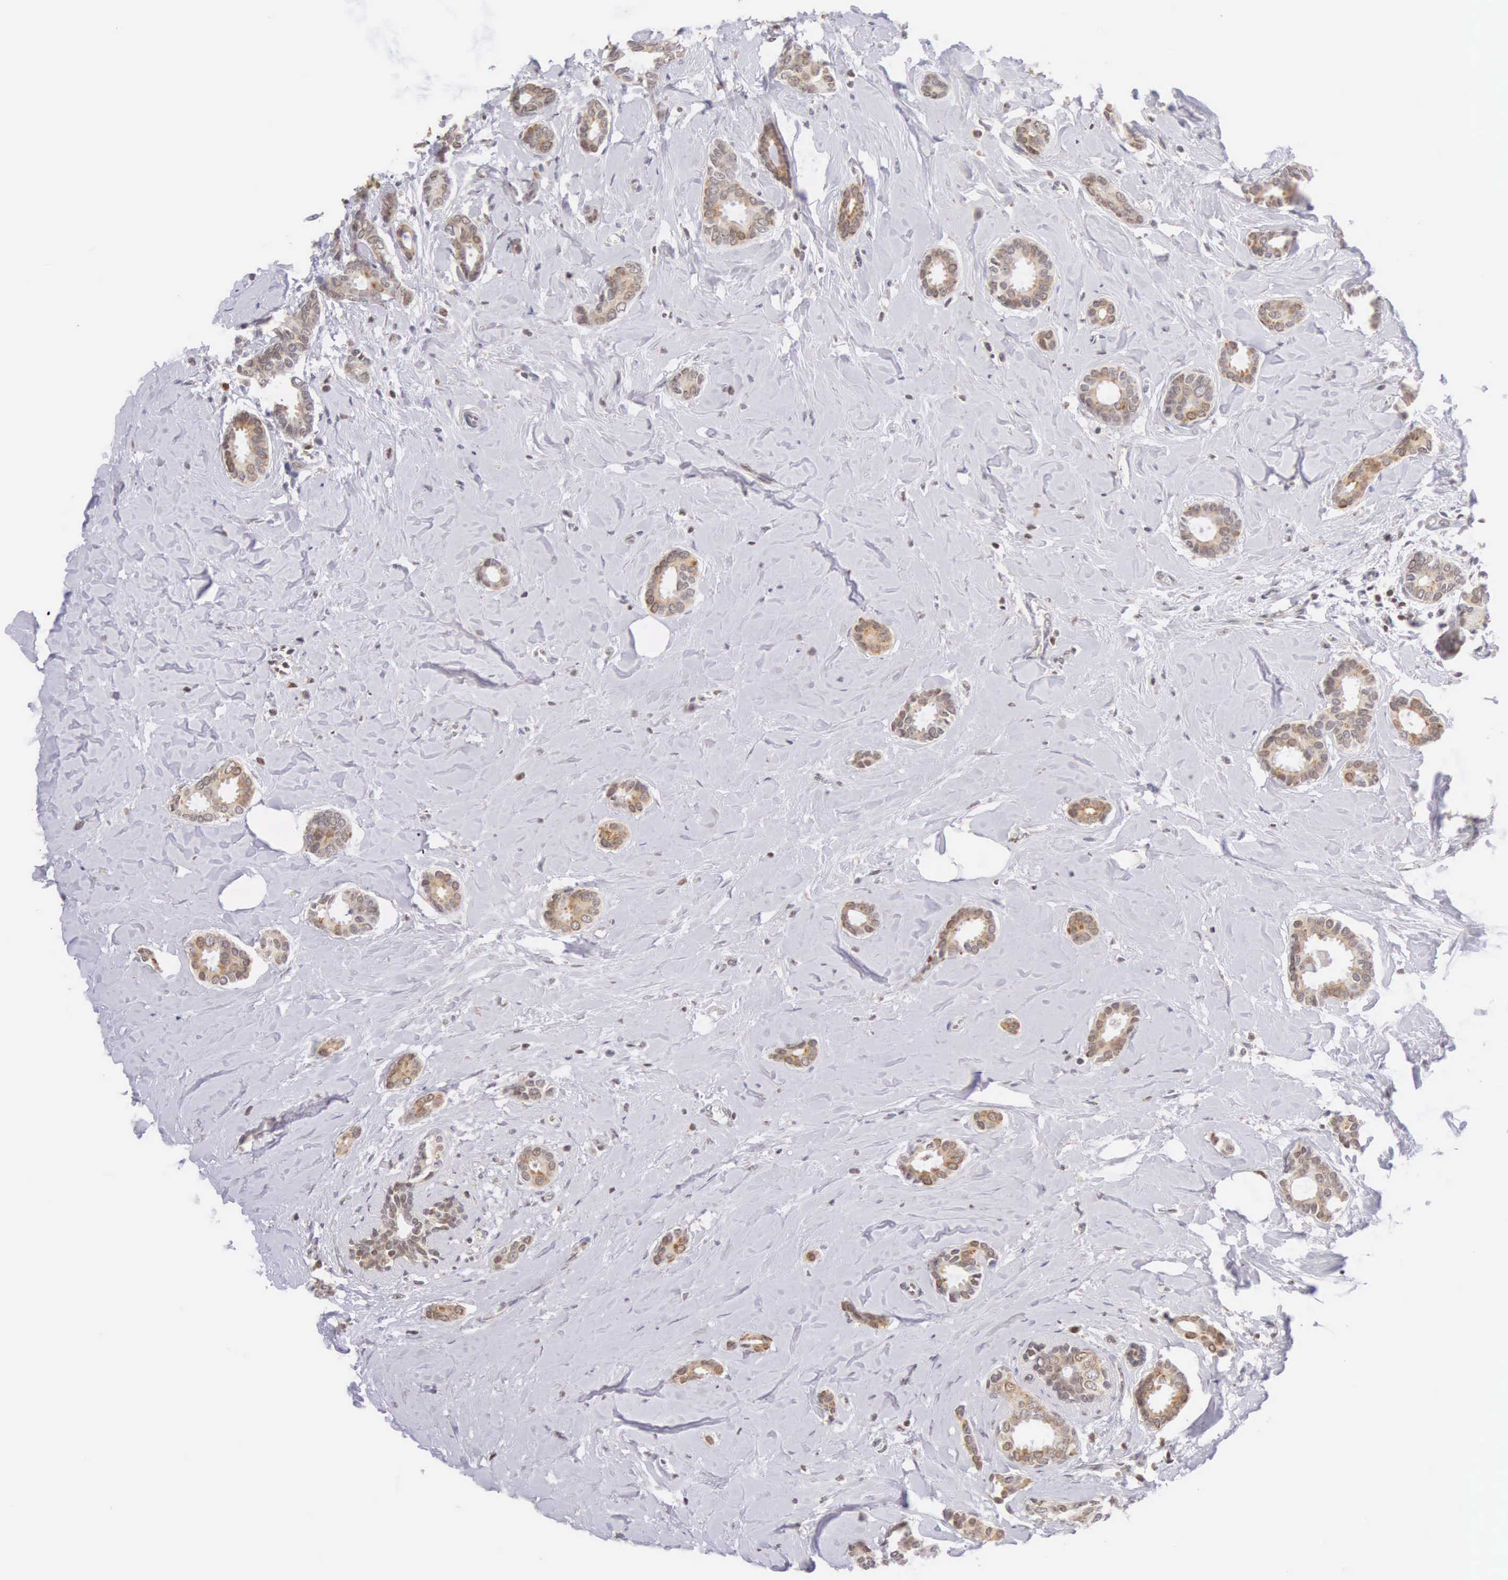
{"staining": {"intensity": "weak", "quantity": ">75%", "location": "nuclear"}, "tissue": "breast cancer", "cell_type": "Tumor cells", "image_type": "cancer", "snomed": [{"axis": "morphology", "description": "Duct carcinoma"}, {"axis": "topography", "description": "Breast"}], "caption": "Immunohistochemistry of human breast invasive ductal carcinoma shows low levels of weak nuclear staining in about >75% of tumor cells.", "gene": "VRK1", "patient": {"sex": "female", "age": 50}}